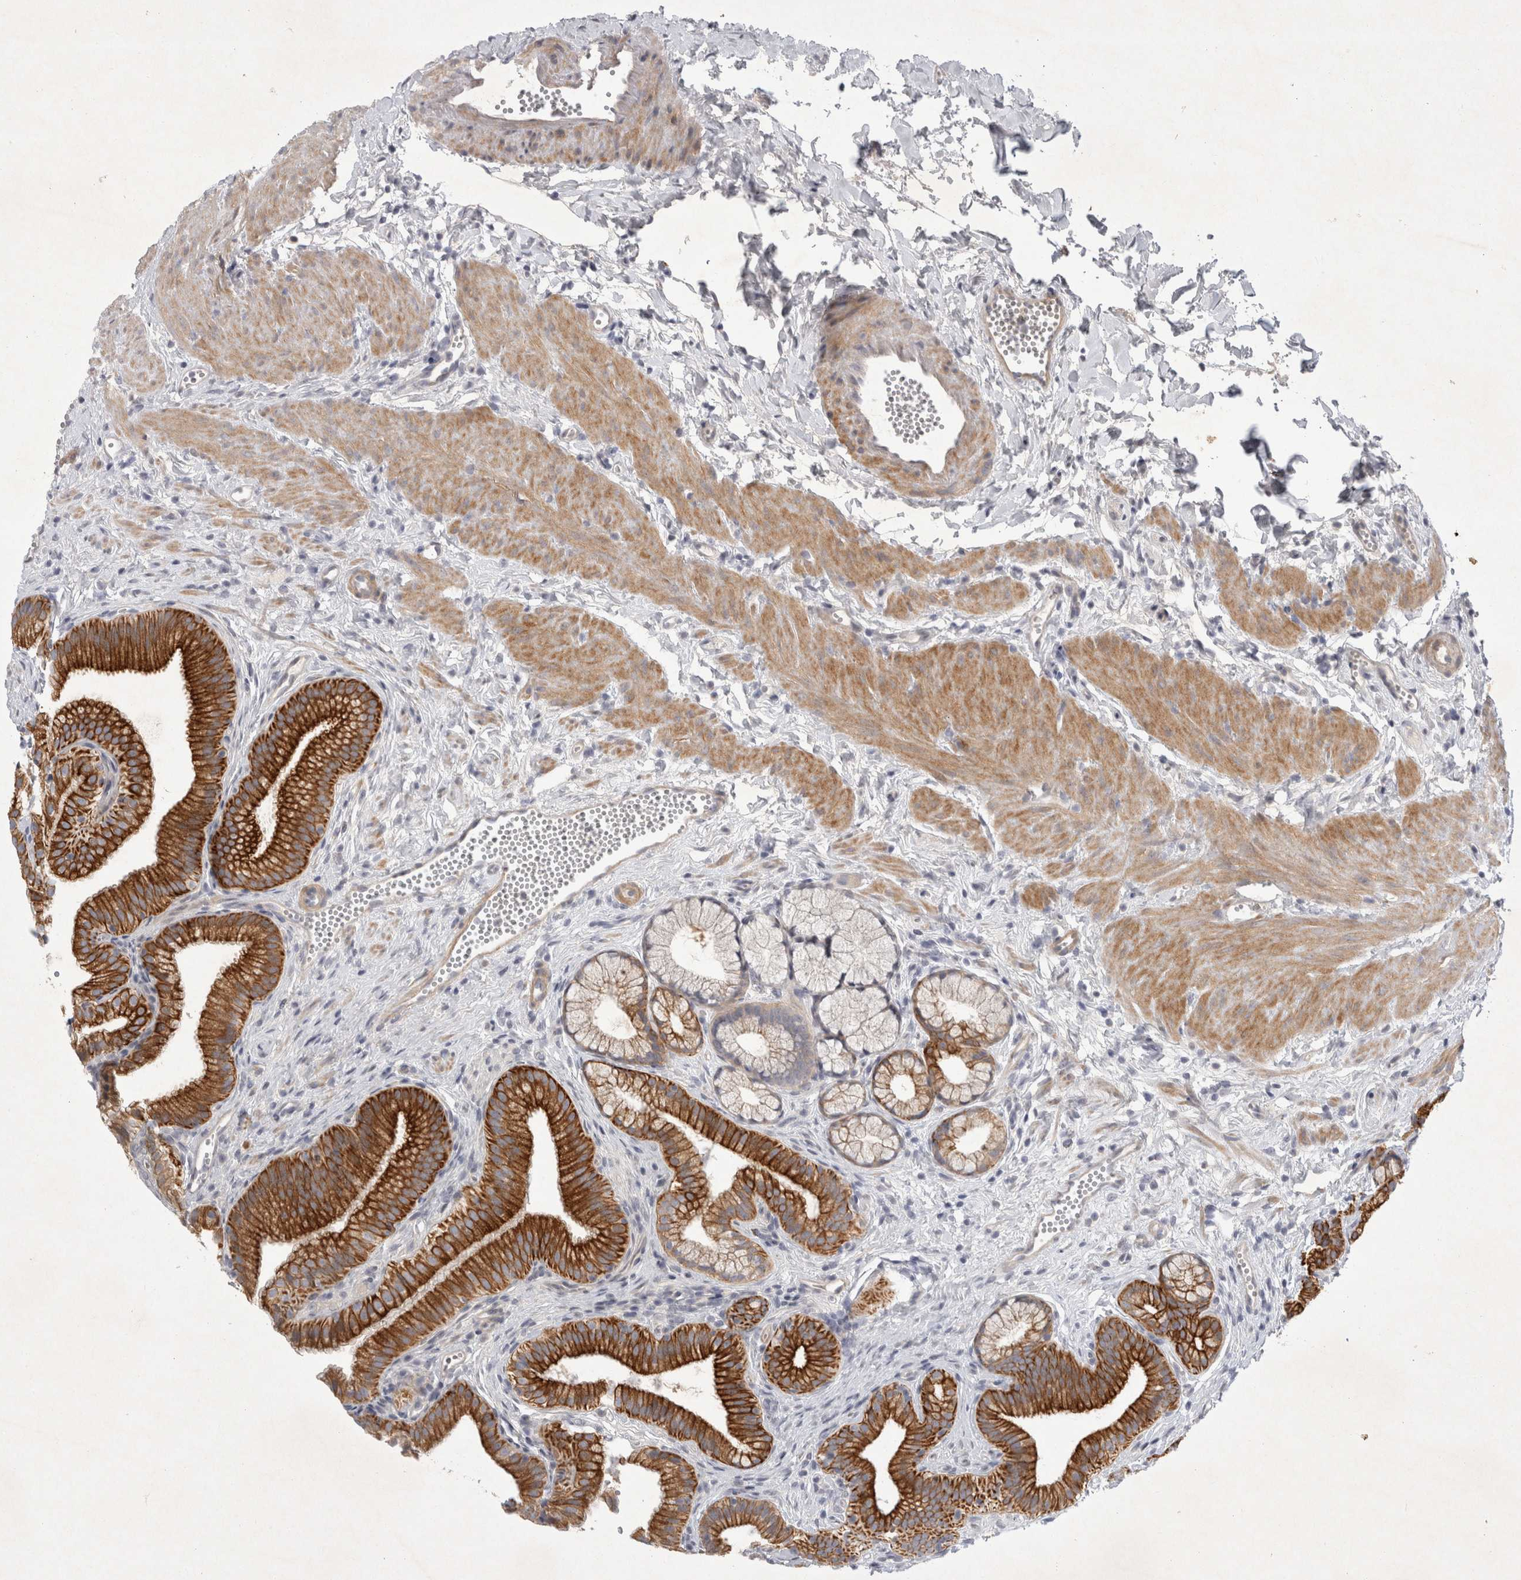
{"staining": {"intensity": "strong", "quantity": ">75%", "location": "cytoplasmic/membranous"}, "tissue": "gallbladder", "cell_type": "Glandular cells", "image_type": "normal", "snomed": [{"axis": "morphology", "description": "Normal tissue, NOS"}, {"axis": "topography", "description": "Gallbladder"}], "caption": "Gallbladder stained with DAB immunohistochemistry exhibits high levels of strong cytoplasmic/membranous positivity in about >75% of glandular cells.", "gene": "BZW2", "patient": {"sex": "male", "age": 38}}